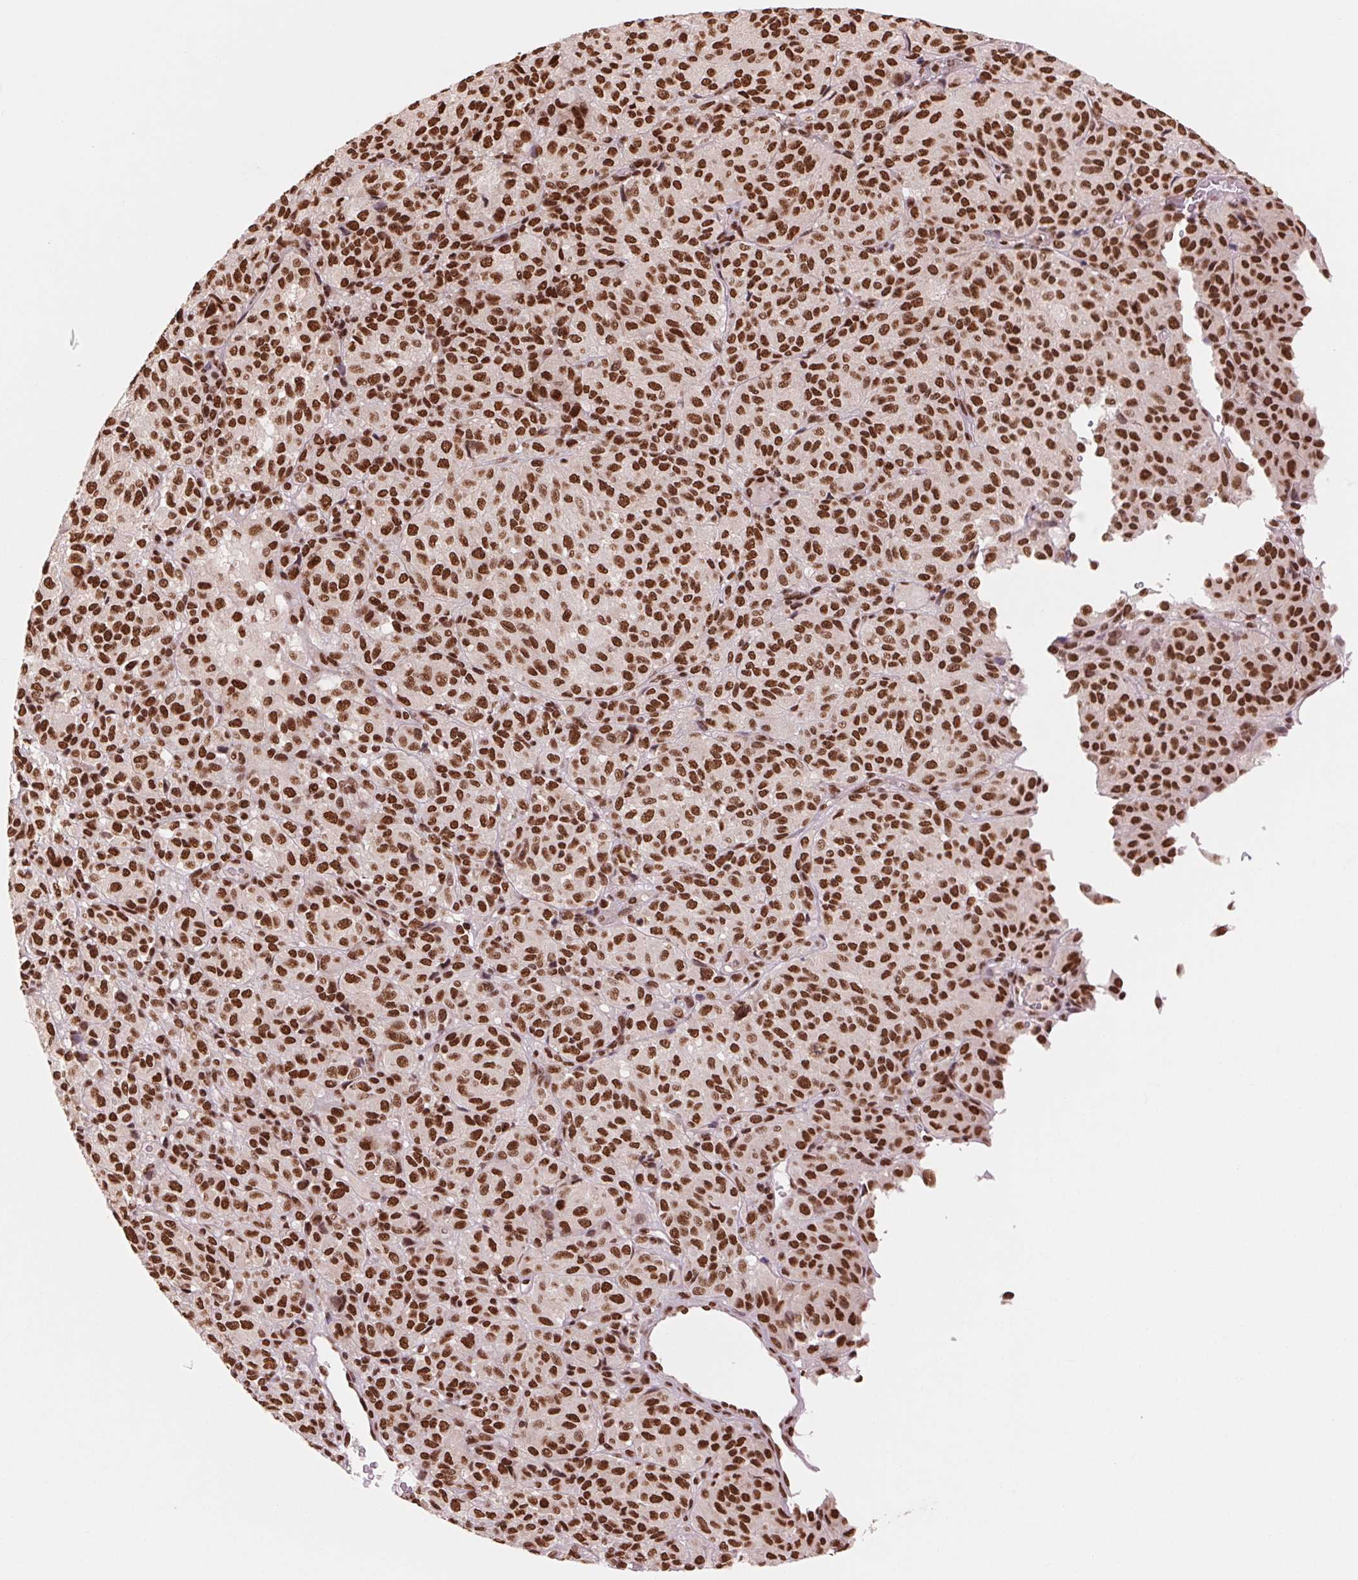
{"staining": {"intensity": "strong", "quantity": ">75%", "location": "nuclear"}, "tissue": "melanoma", "cell_type": "Tumor cells", "image_type": "cancer", "snomed": [{"axis": "morphology", "description": "Malignant melanoma, Metastatic site"}, {"axis": "topography", "description": "Brain"}], "caption": "A brown stain shows strong nuclear positivity of a protein in melanoma tumor cells.", "gene": "TTLL9", "patient": {"sex": "female", "age": 56}}